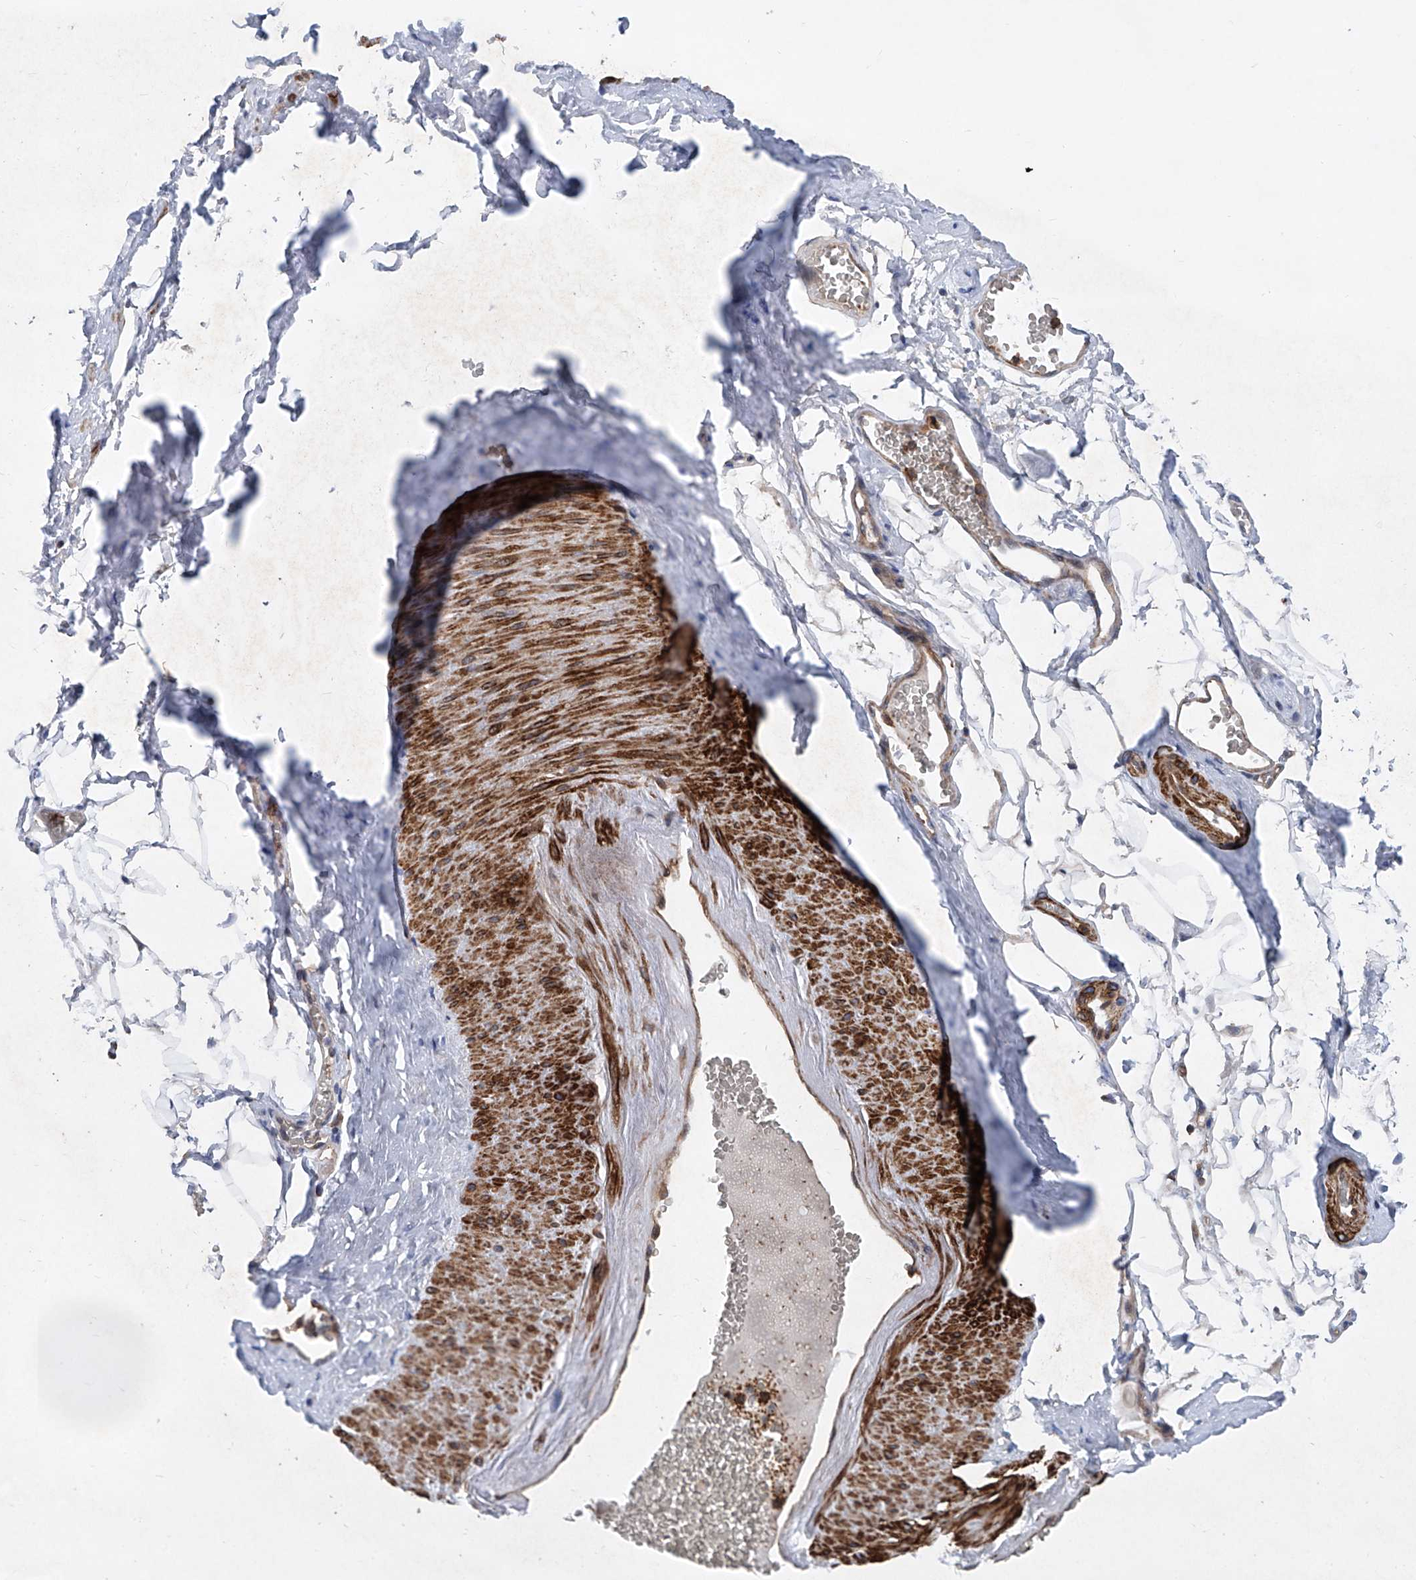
{"staining": {"intensity": "negative", "quantity": "none", "location": "none"}, "tissue": "adipose tissue", "cell_type": "Adipocytes", "image_type": "normal", "snomed": [{"axis": "morphology", "description": "Normal tissue, NOS"}, {"axis": "morphology", "description": "Adenocarcinoma, Low grade"}, {"axis": "topography", "description": "Prostate"}, {"axis": "topography", "description": "Peripheral nerve tissue"}], "caption": "This micrograph is of benign adipose tissue stained with IHC to label a protein in brown with the nuclei are counter-stained blue. There is no expression in adipocytes. (DAB (3,3'-diaminobenzidine) IHC with hematoxylin counter stain).", "gene": "NT5C3A", "patient": {"sex": "male", "age": 63}}